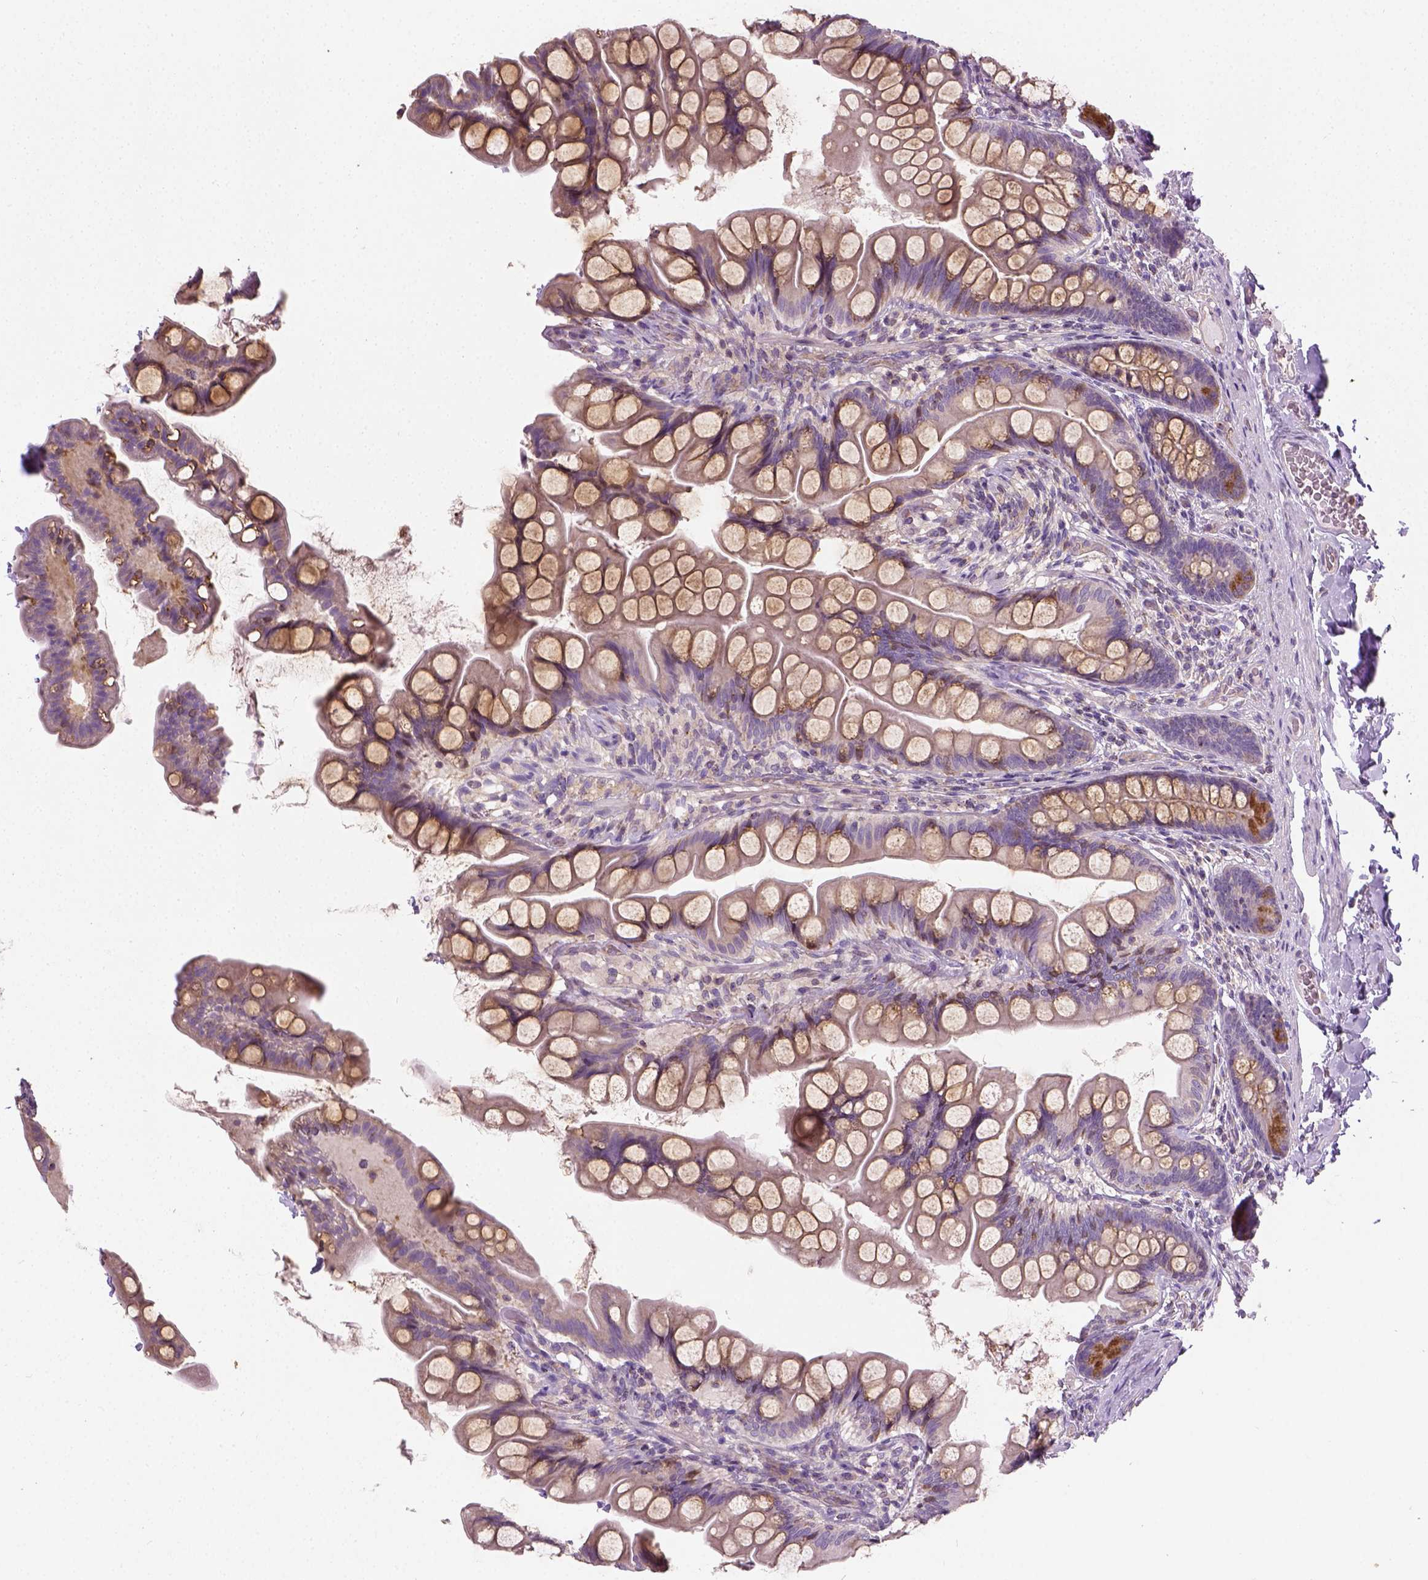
{"staining": {"intensity": "moderate", "quantity": "25%-75%", "location": "cytoplasmic/membranous"}, "tissue": "small intestine", "cell_type": "Glandular cells", "image_type": "normal", "snomed": [{"axis": "morphology", "description": "Normal tissue, NOS"}, {"axis": "topography", "description": "Small intestine"}], "caption": "Brown immunohistochemical staining in normal small intestine displays moderate cytoplasmic/membranous staining in about 25%-75% of glandular cells.", "gene": "CRACR2A", "patient": {"sex": "male", "age": 70}}